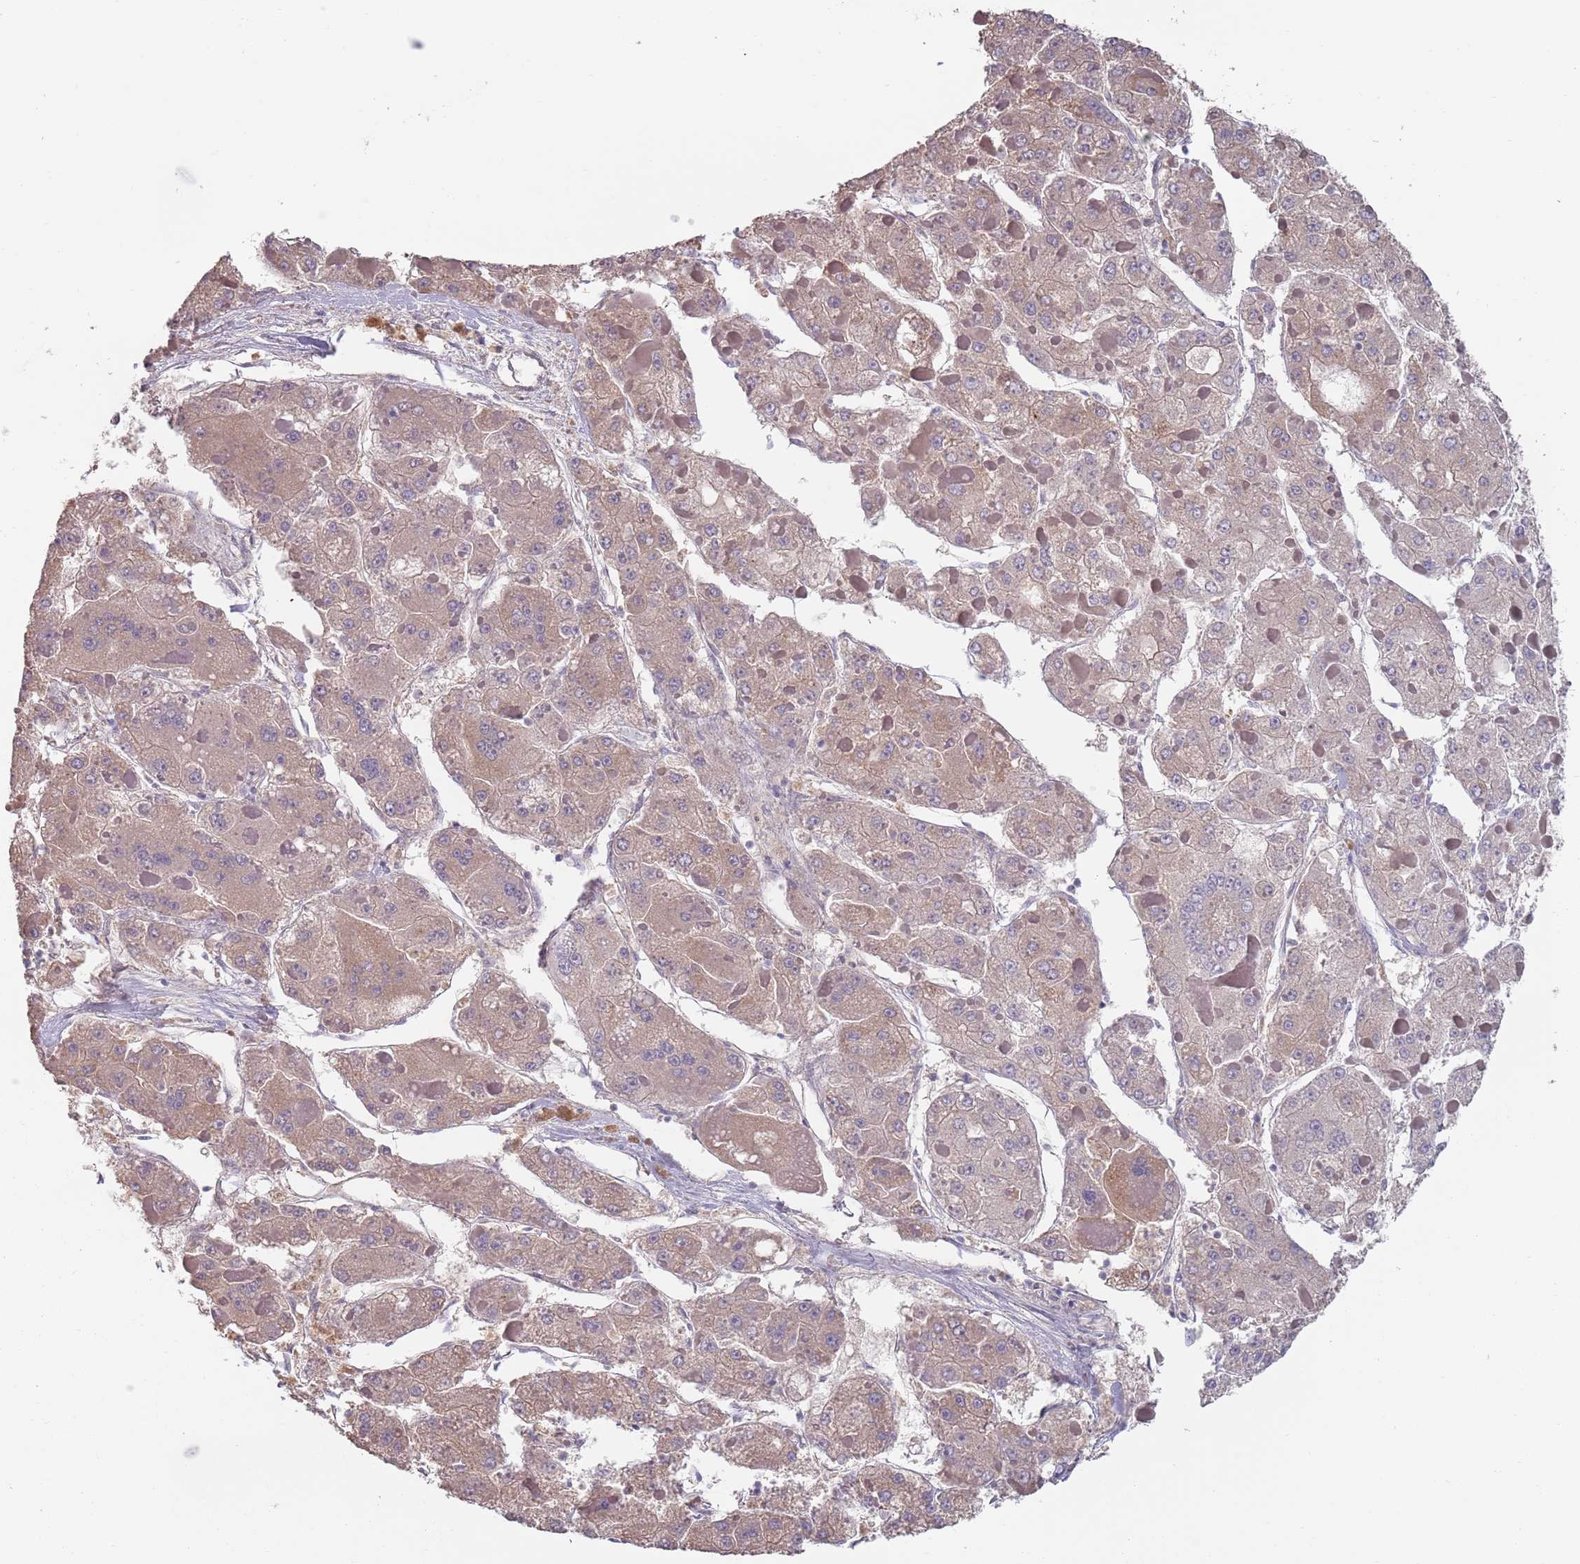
{"staining": {"intensity": "weak", "quantity": ">75%", "location": "cytoplasmic/membranous"}, "tissue": "liver cancer", "cell_type": "Tumor cells", "image_type": "cancer", "snomed": [{"axis": "morphology", "description": "Carcinoma, Hepatocellular, NOS"}, {"axis": "topography", "description": "Liver"}], "caption": "This is a histology image of immunohistochemistry (IHC) staining of liver cancer (hepatocellular carcinoma), which shows weak staining in the cytoplasmic/membranous of tumor cells.", "gene": "APPL2", "patient": {"sex": "female", "age": 73}}